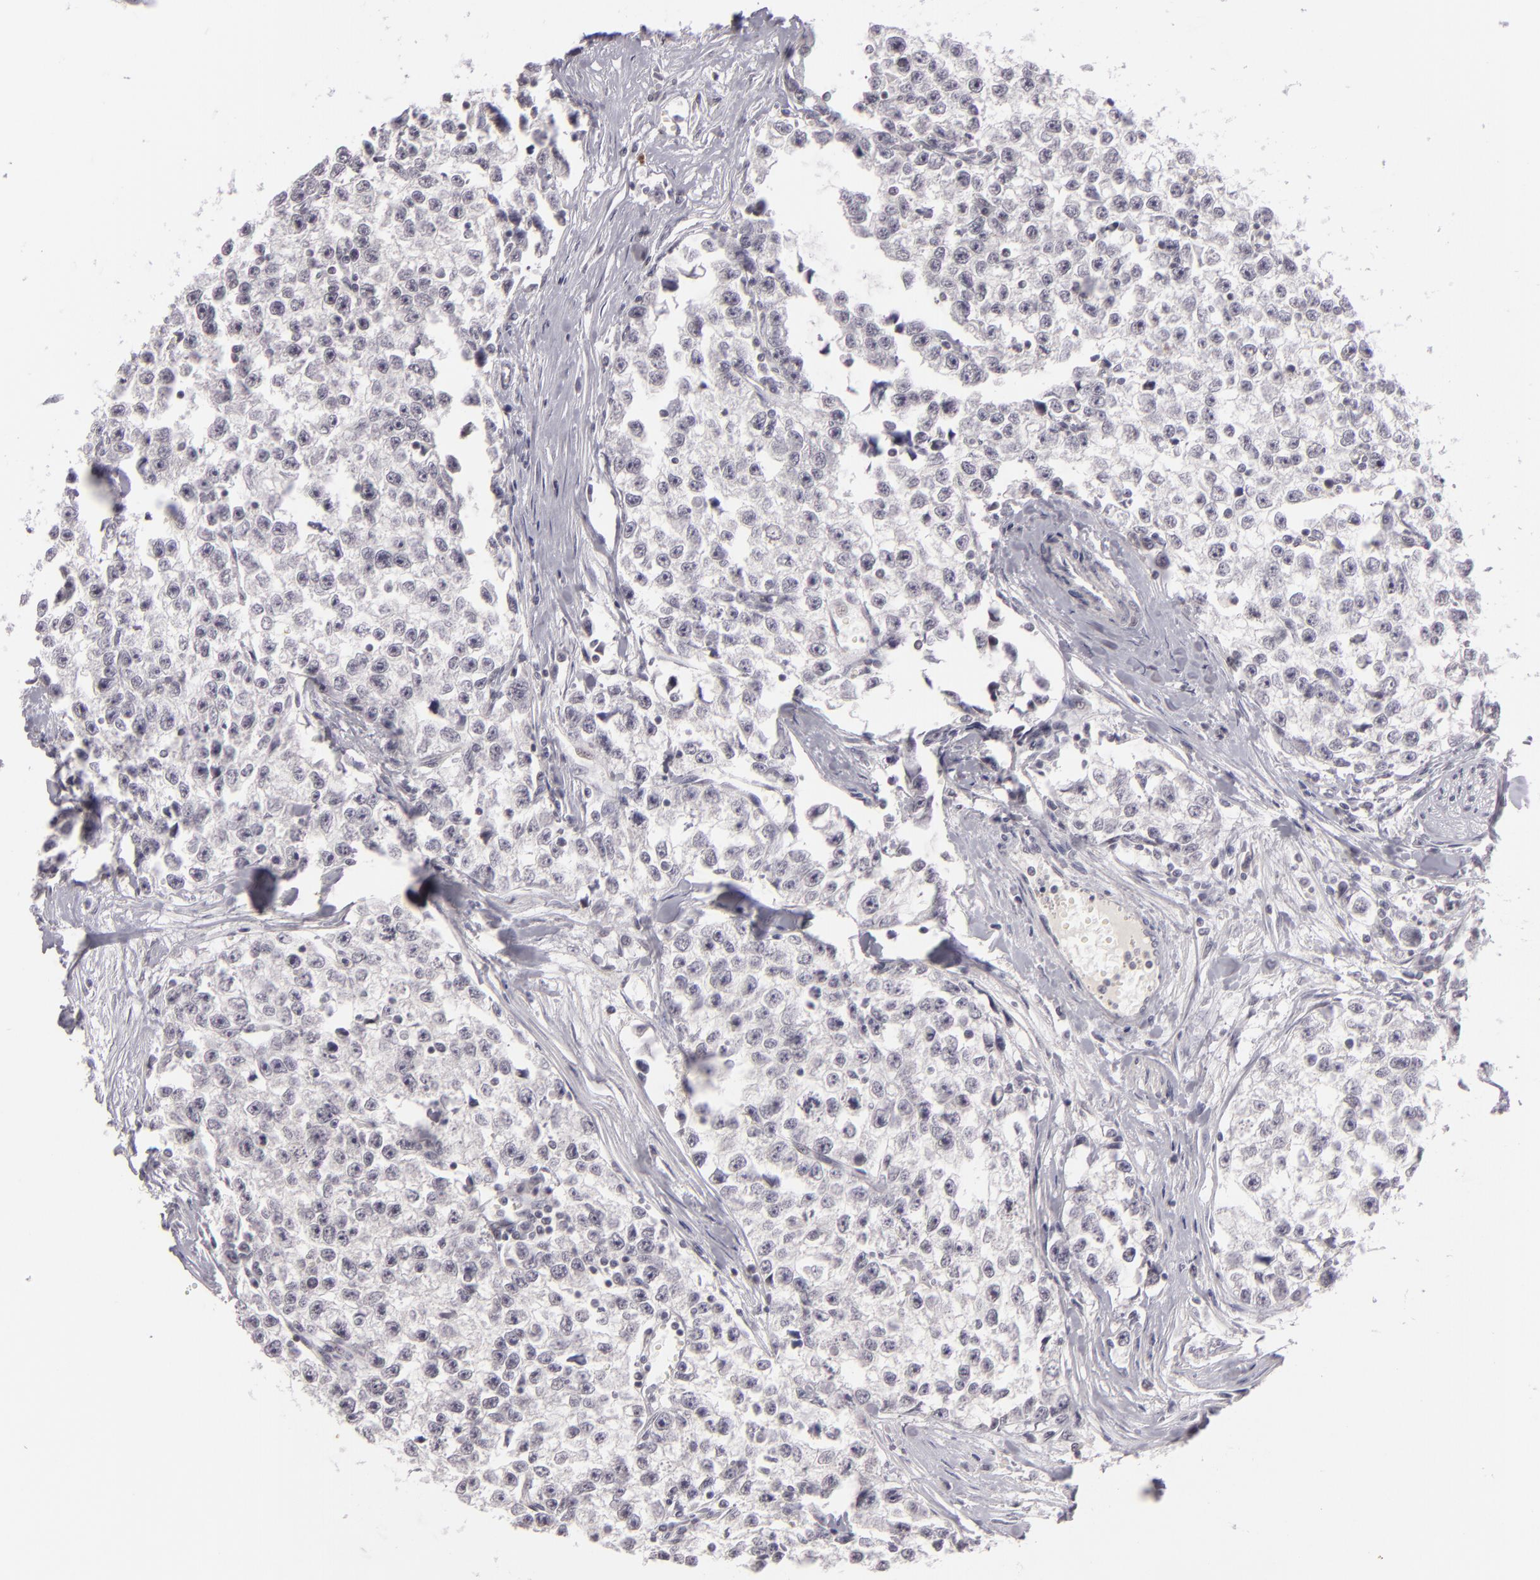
{"staining": {"intensity": "negative", "quantity": "none", "location": "none"}, "tissue": "testis cancer", "cell_type": "Tumor cells", "image_type": "cancer", "snomed": [{"axis": "morphology", "description": "Seminoma, NOS"}, {"axis": "morphology", "description": "Carcinoma, Embryonal, NOS"}, {"axis": "topography", "description": "Testis"}], "caption": "Testis seminoma was stained to show a protein in brown. There is no significant expression in tumor cells. Brightfield microscopy of immunohistochemistry stained with DAB (3,3'-diaminobenzidine) (brown) and hematoxylin (blue), captured at high magnification.", "gene": "ZNF205", "patient": {"sex": "male", "age": 30}}